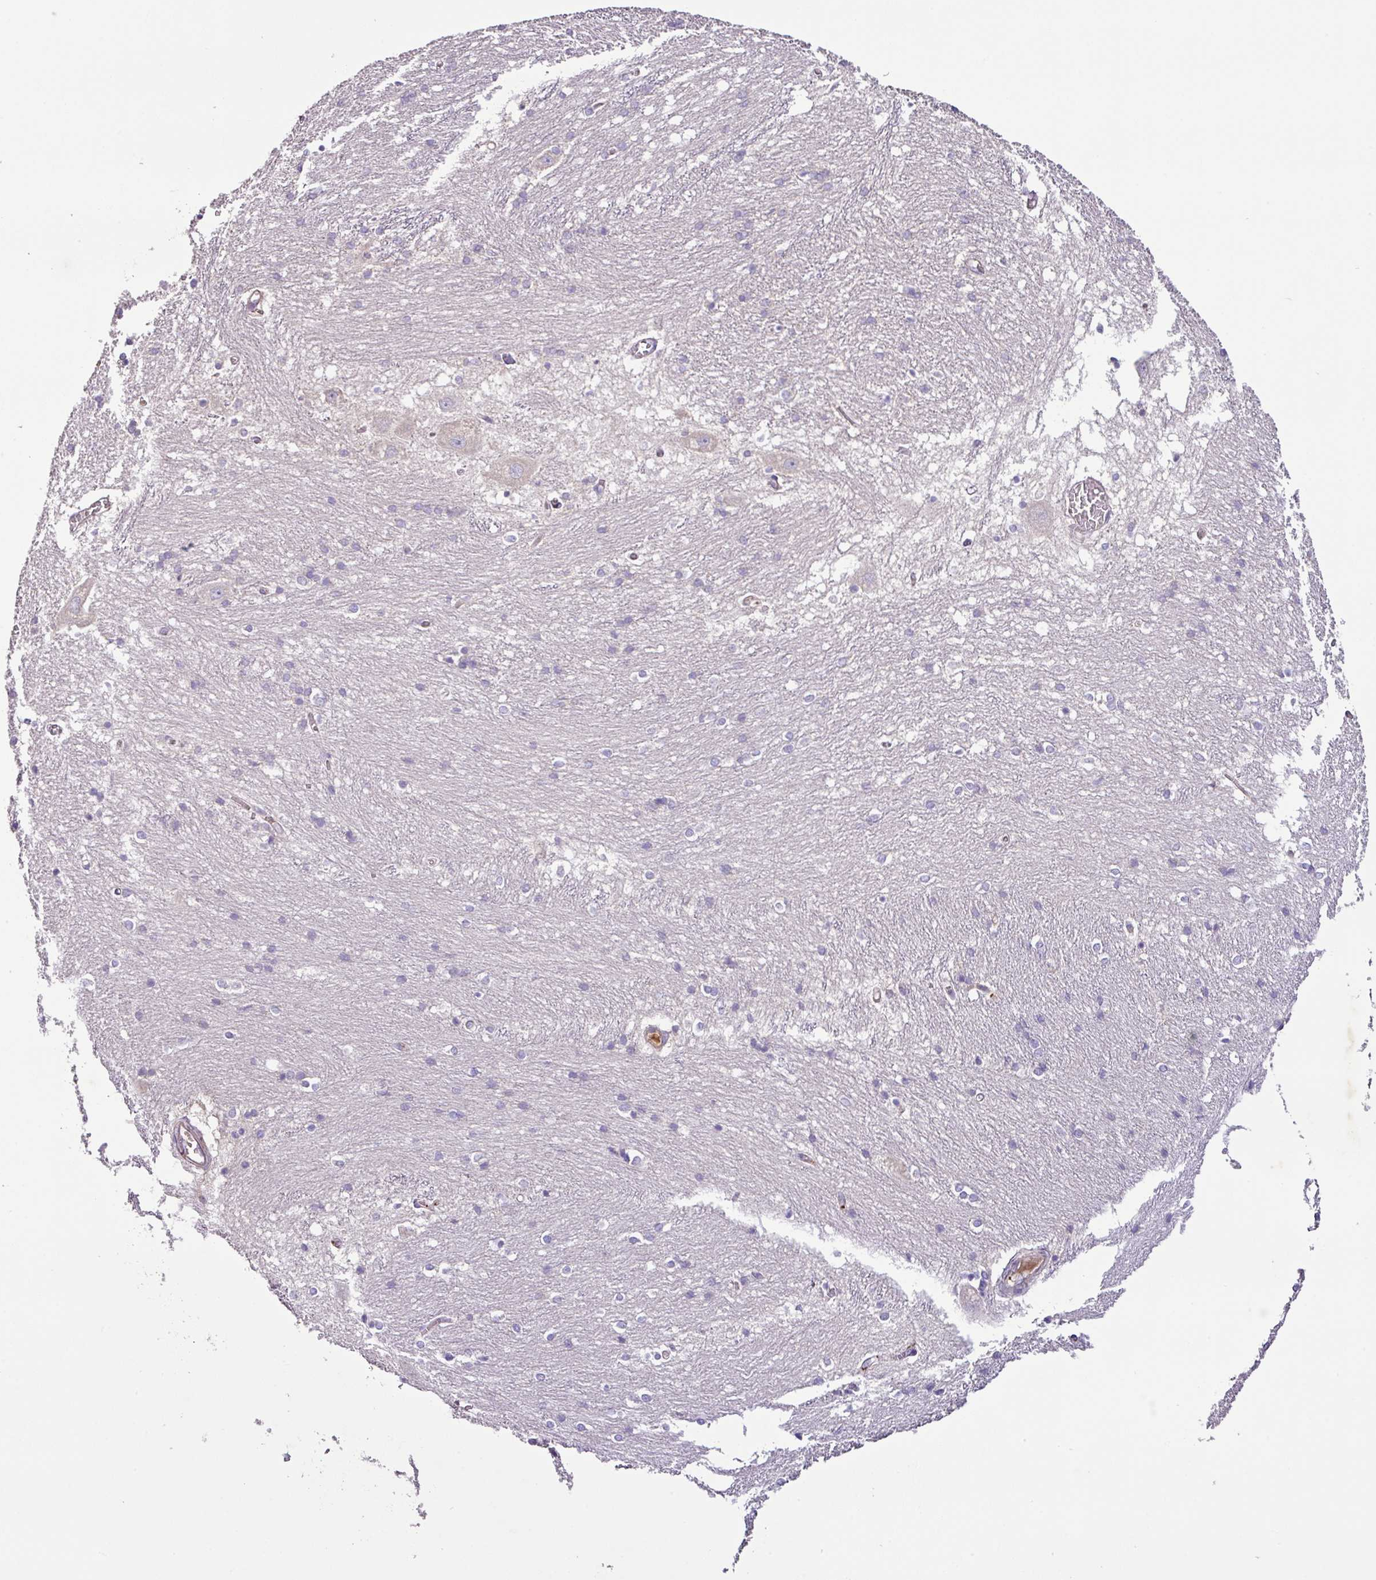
{"staining": {"intensity": "negative", "quantity": "none", "location": "none"}, "tissue": "caudate", "cell_type": "Glial cells", "image_type": "normal", "snomed": [{"axis": "morphology", "description": "Normal tissue, NOS"}, {"axis": "topography", "description": "Lateral ventricle wall"}], "caption": "Immunohistochemistry (IHC) histopathology image of normal caudate: caudate stained with DAB exhibits no significant protein positivity in glial cells.", "gene": "AGR3", "patient": {"sex": "male", "age": 37}}